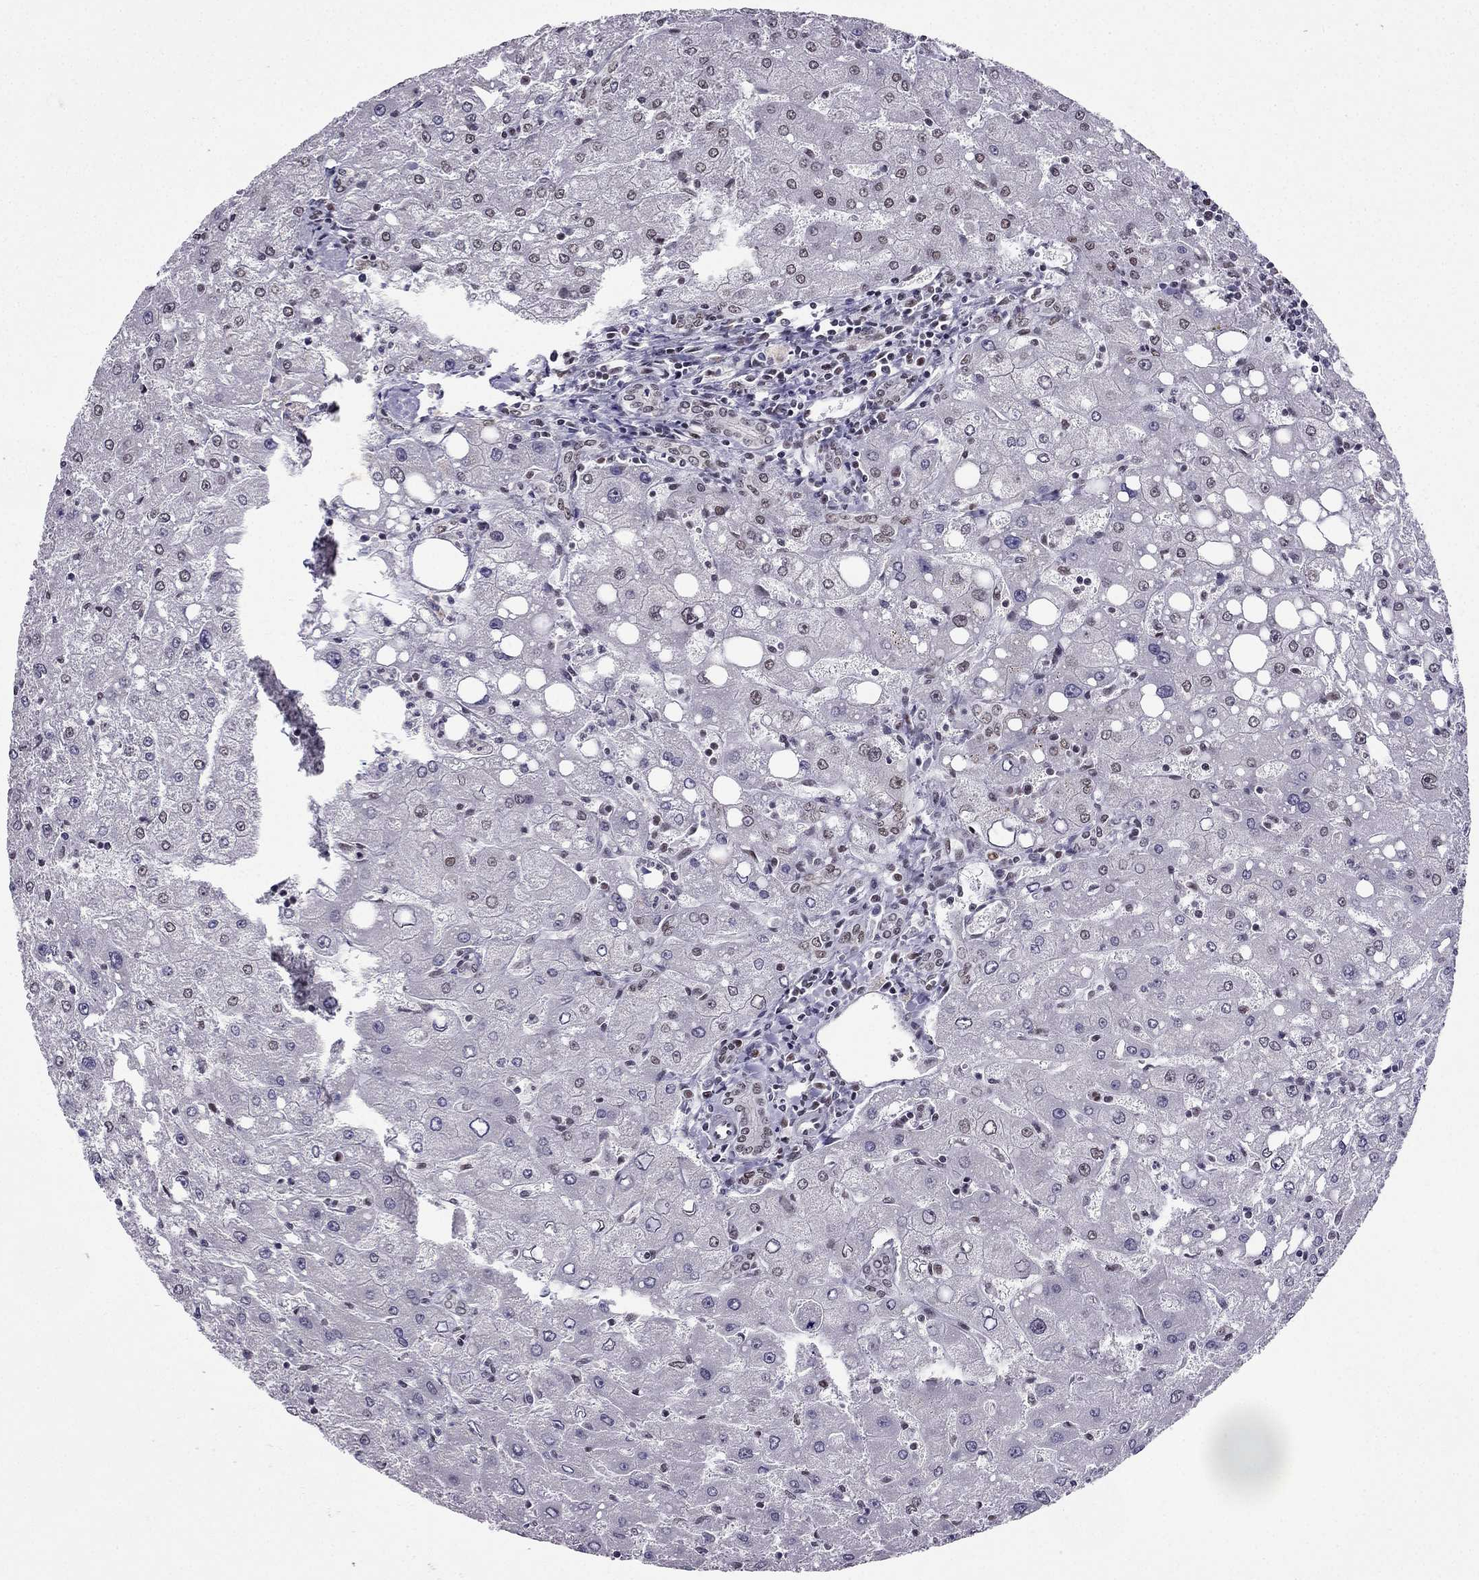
{"staining": {"intensity": "weak", "quantity": "<25%", "location": "nuclear"}, "tissue": "liver", "cell_type": "Cholangiocytes", "image_type": "normal", "snomed": [{"axis": "morphology", "description": "Normal tissue, NOS"}, {"axis": "topography", "description": "Liver"}], "caption": "Cholangiocytes show no significant staining in normal liver. (Brightfield microscopy of DAB IHC at high magnification).", "gene": "ZNF420", "patient": {"sex": "female", "age": 53}}